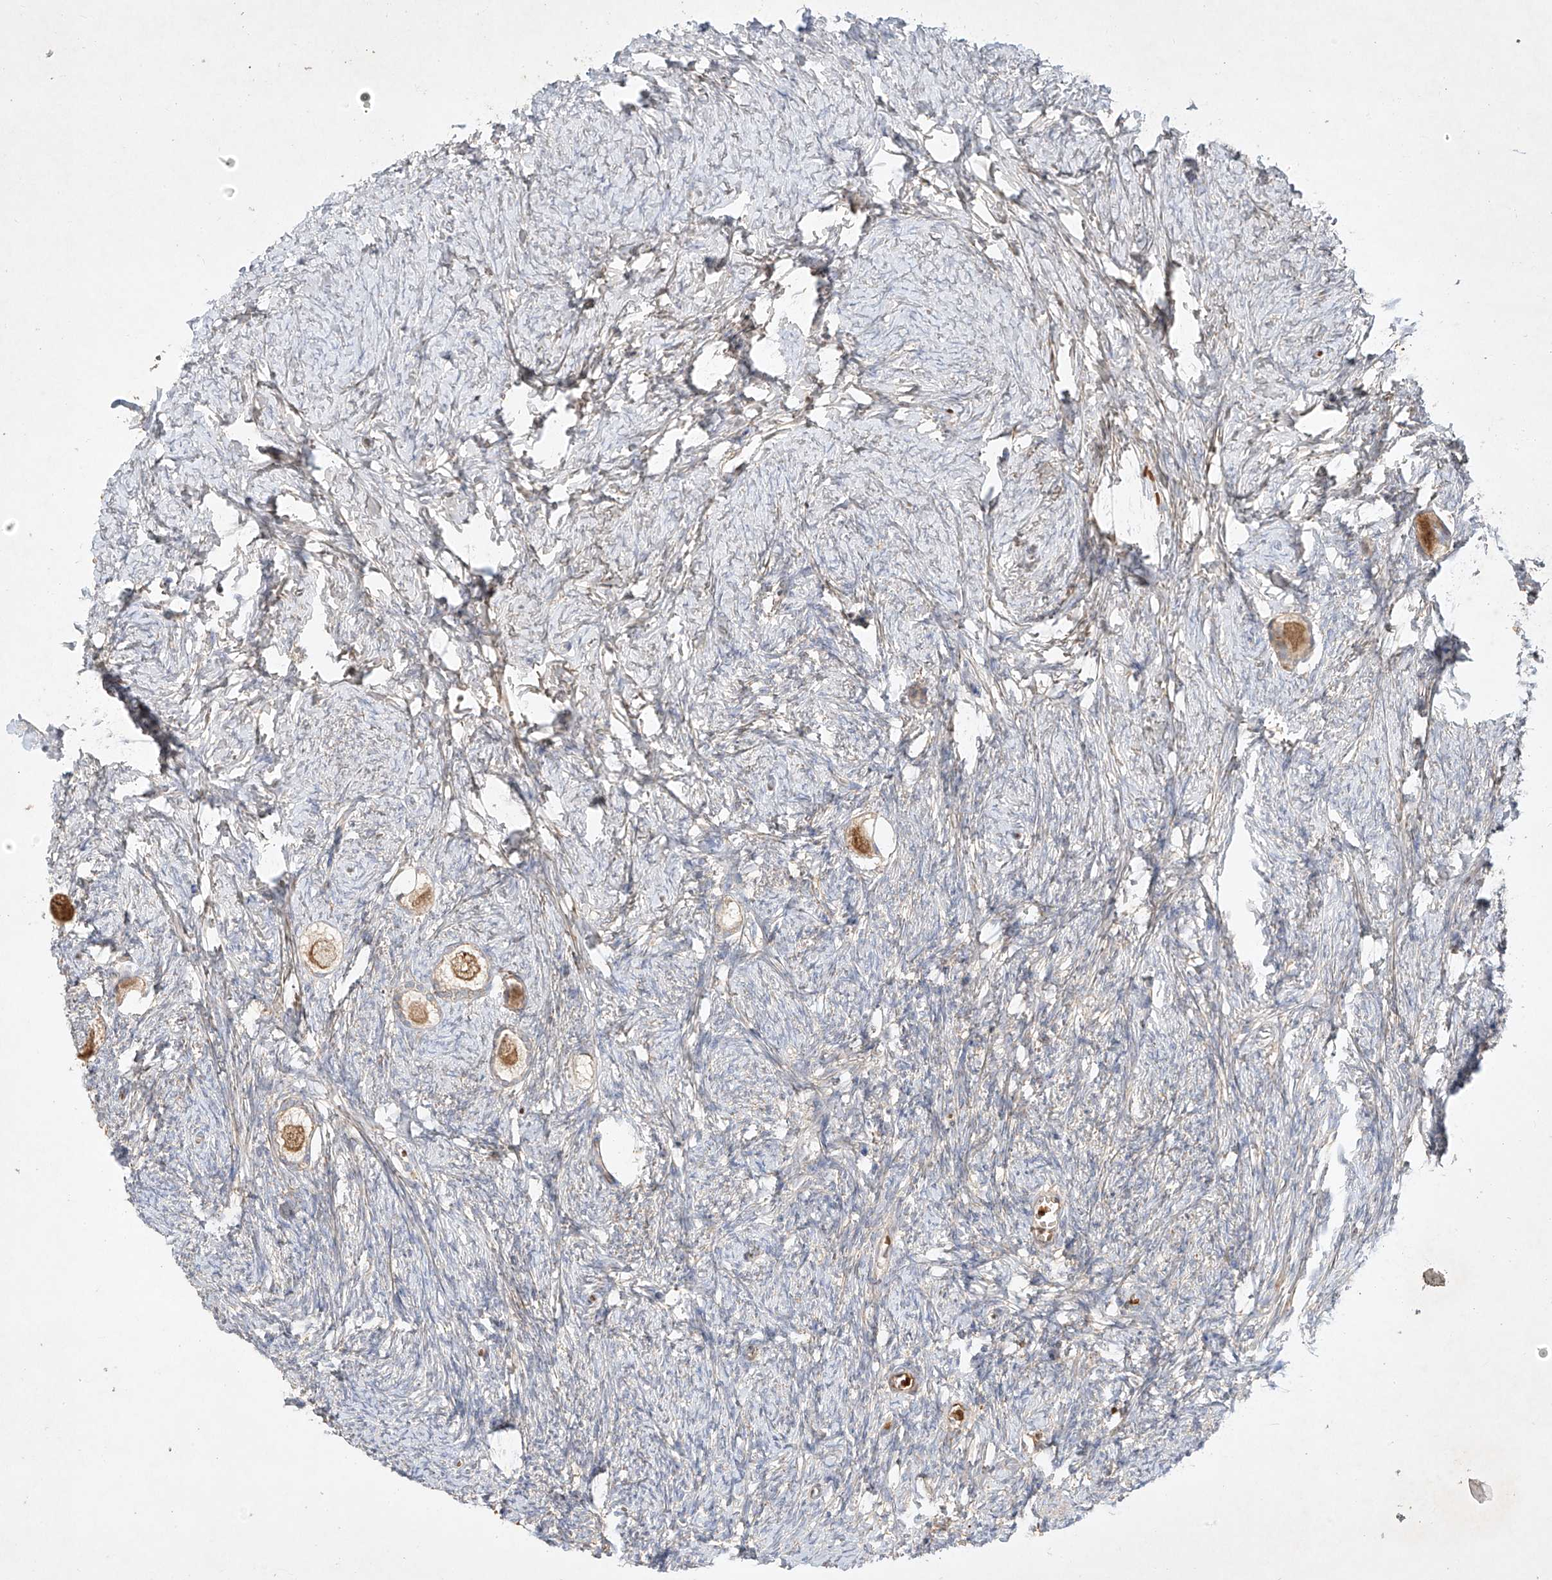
{"staining": {"intensity": "moderate", "quantity": ">75%", "location": "cytoplasmic/membranous"}, "tissue": "ovary", "cell_type": "Follicle cells", "image_type": "normal", "snomed": [{"axis": "morphology", "description": "Normal tissue, NOS"}, {"axis": "topography", "description": "Ovary"}], "caption": "Ovary stained with IHC displays moderate cytoplasmic/membranous positivity in approximately >75% of follicle cells. (brown staining indicates protein expression, while blue staining denotes nuclei).", "gene": "KPNA7", "patient": {"sex": "female", "age": 27}}